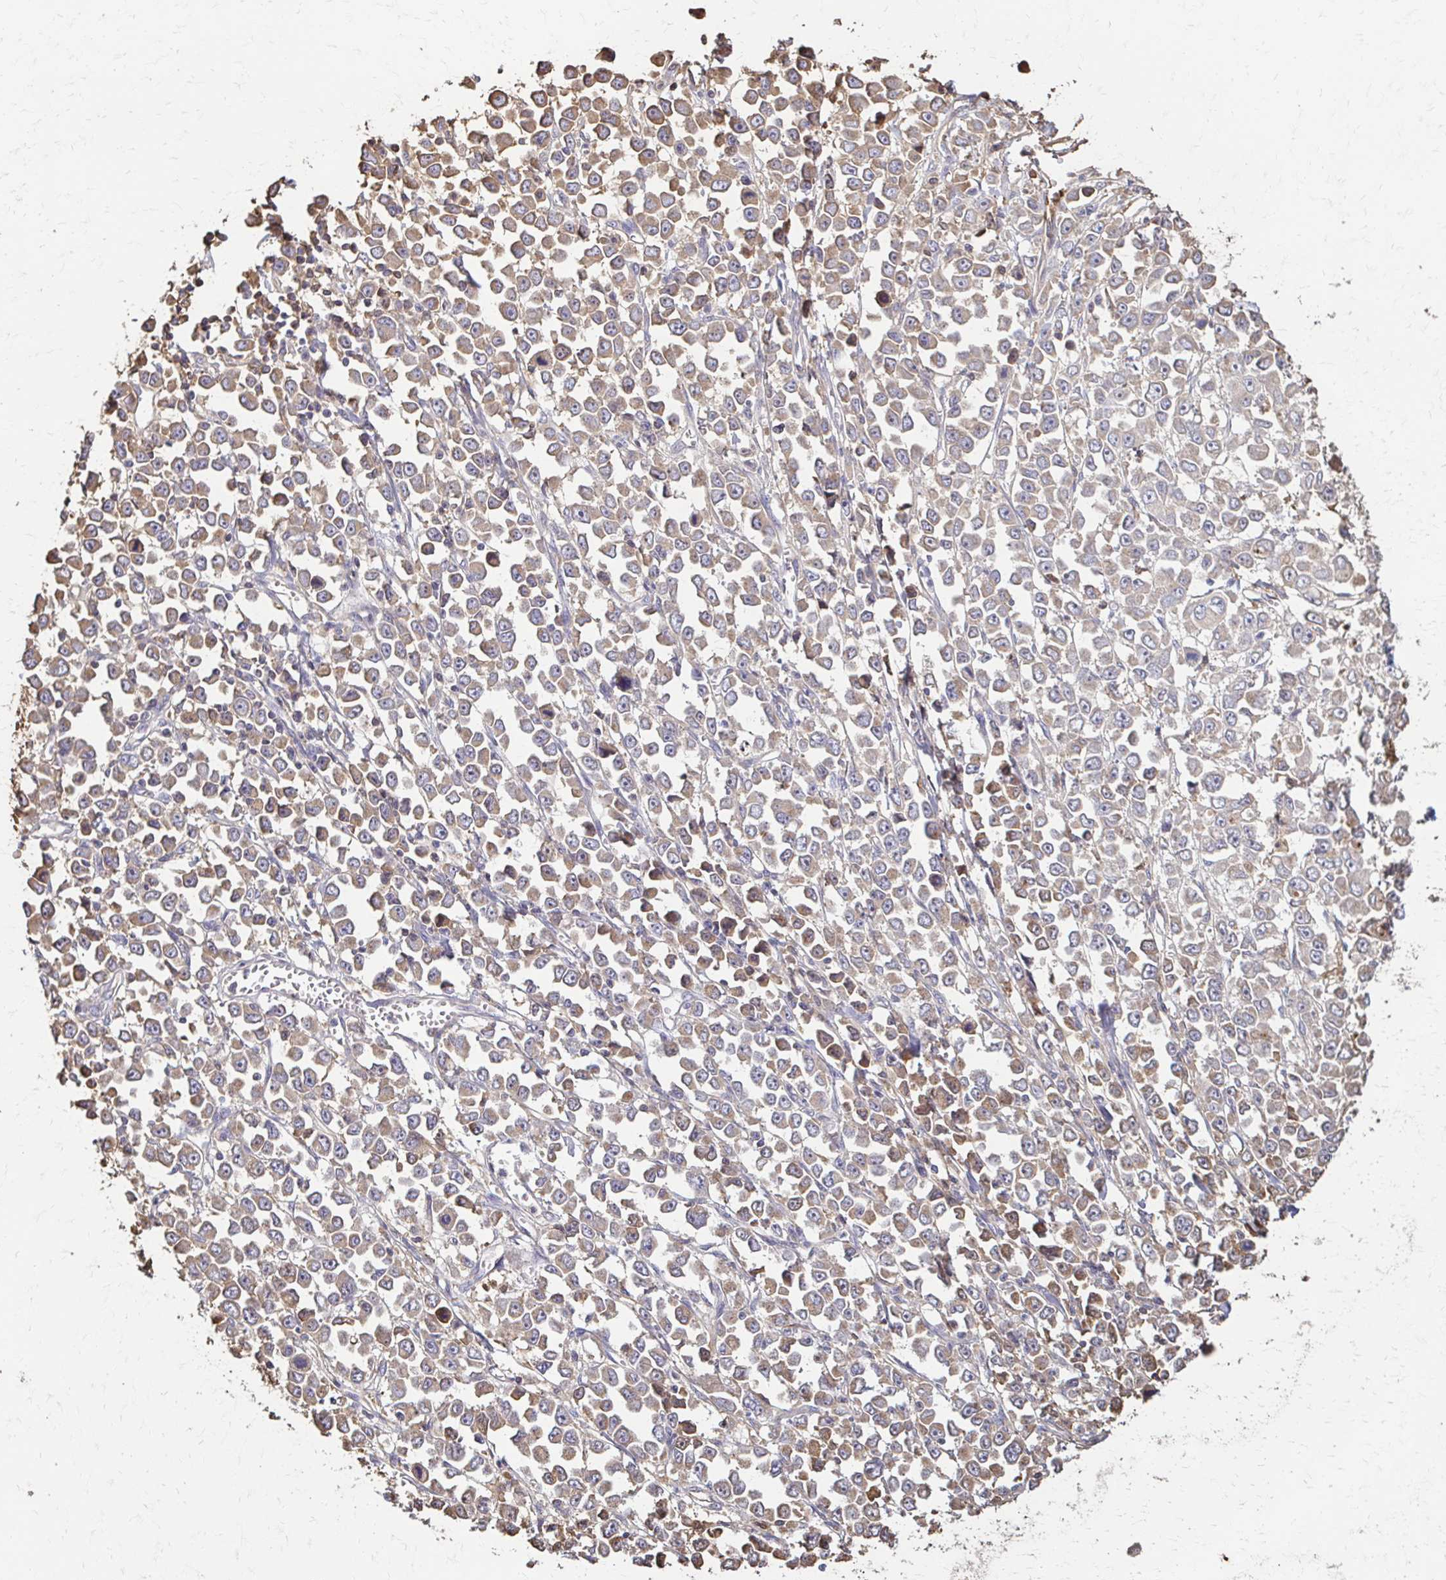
{"staining": {"intensity": "moderate", "quantity": "25%-75%", "location": "cytoplasmic/membranous"}, "tissue": "stomach cancer", "cell_type": "Tumor cells", "image_type": "cancer", "snomed": [{"axis": "morphology", "description": "Adenocarcinoma, NOS"}, {"axis": "topography", "description": "Stomach, upper"}], "caption": "Approximately 25%-75% of tumor cells in human adenocarcinoma (stomach) exhibit moderate cytoplasmic/membranous protein positivity as visualized by brown immunohistochemical staining.", "gene": "IL18BP", "patient": {"sex": "male", "age": 70}}